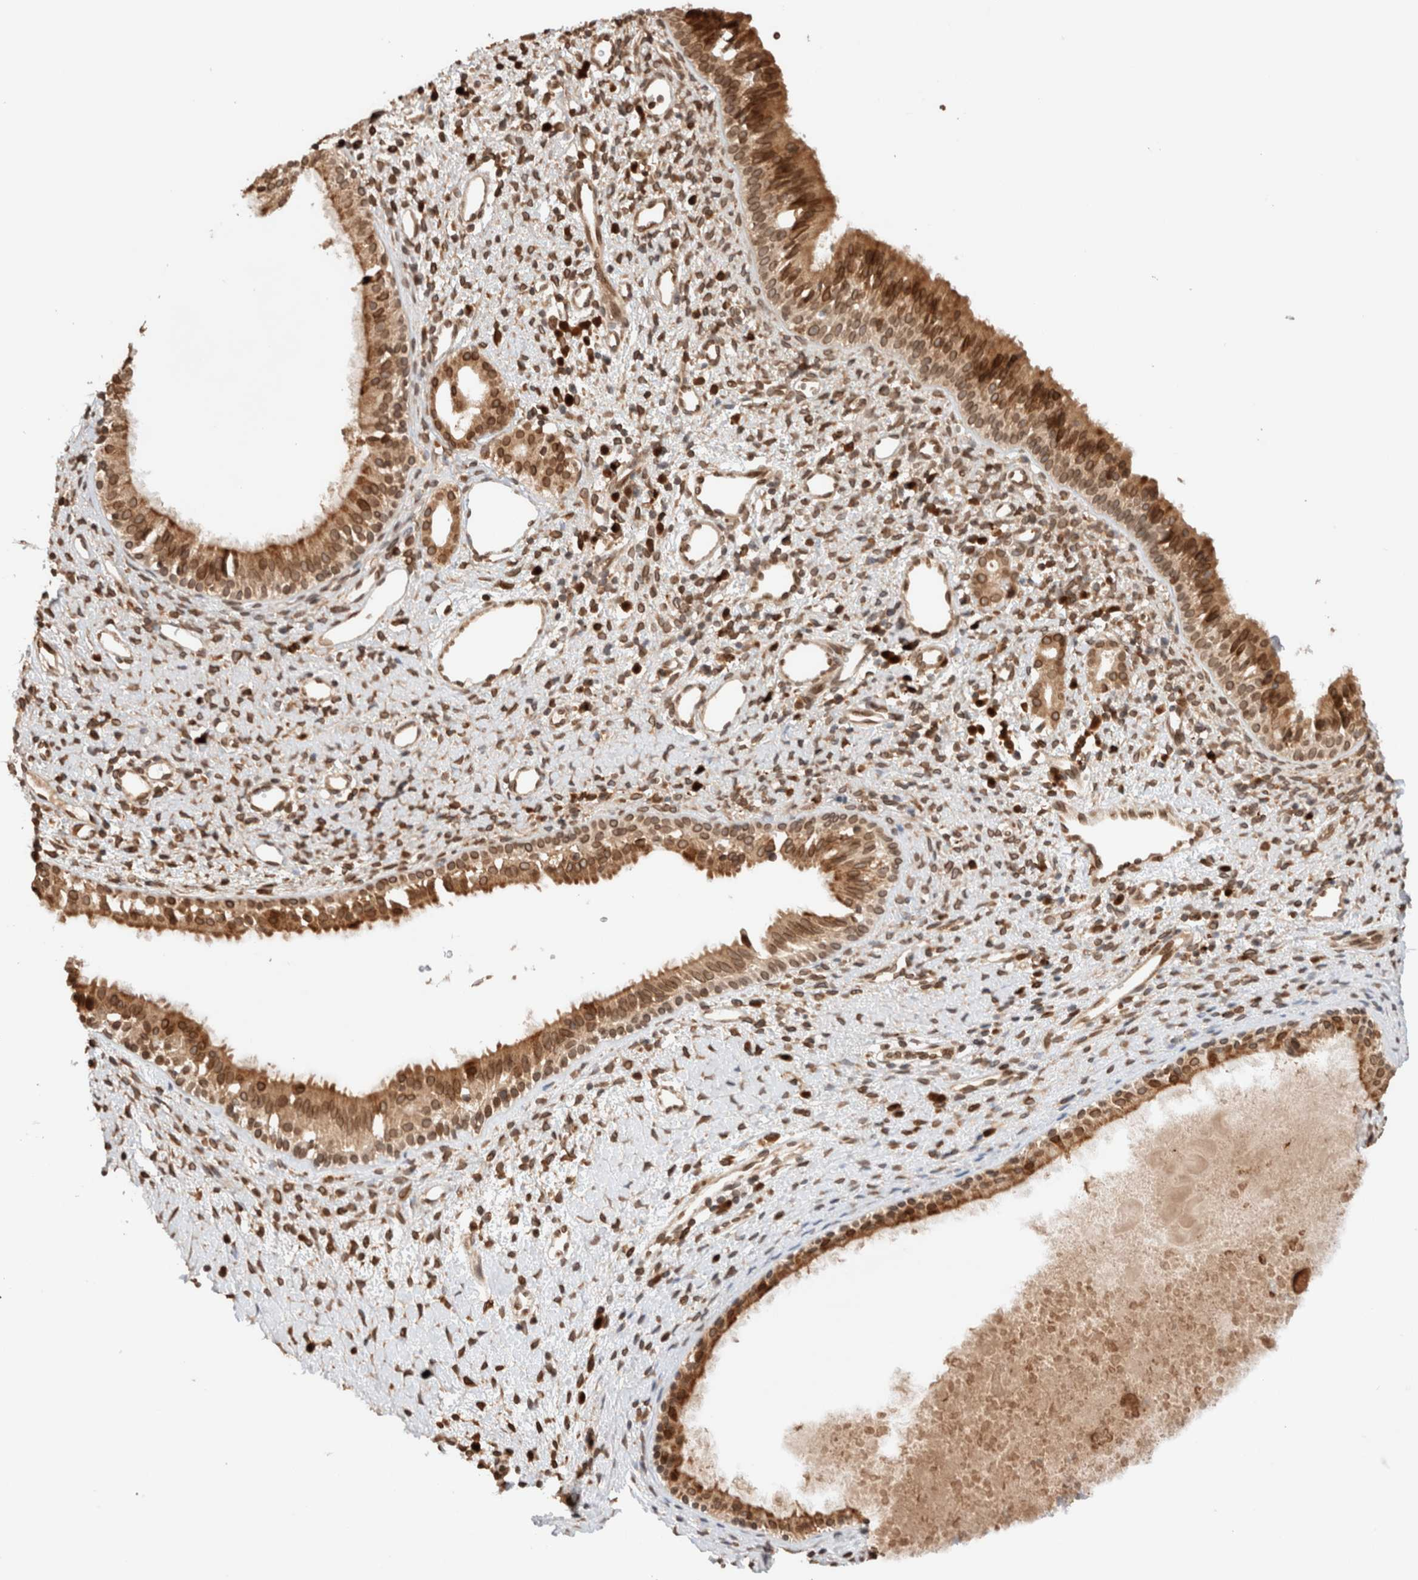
{"staining": {"intensity": "moderate", "quantity": ">75%", "location": "cytoplasmic/membranous,nuclear"}, "tissue": "nasopharynx", "cell_type": "Respiratory epithelial cells", "image_type": "normal", "snomed": [{"axis": "morphology", "description": "Normal tissue, NOS"}, {"axis": "topography", "description": "Nasopharynx"}], "caption": "A high-resolution micrograph shows immunohistochemistry staining of normal nasopharynx, which demonstrates moderate cytoplasmic/membranous,nuclear expression in approximately >75% of respiratory epithelial cells.", "gene": "TPR", "patient": {"sex": "male", "age": 22}}